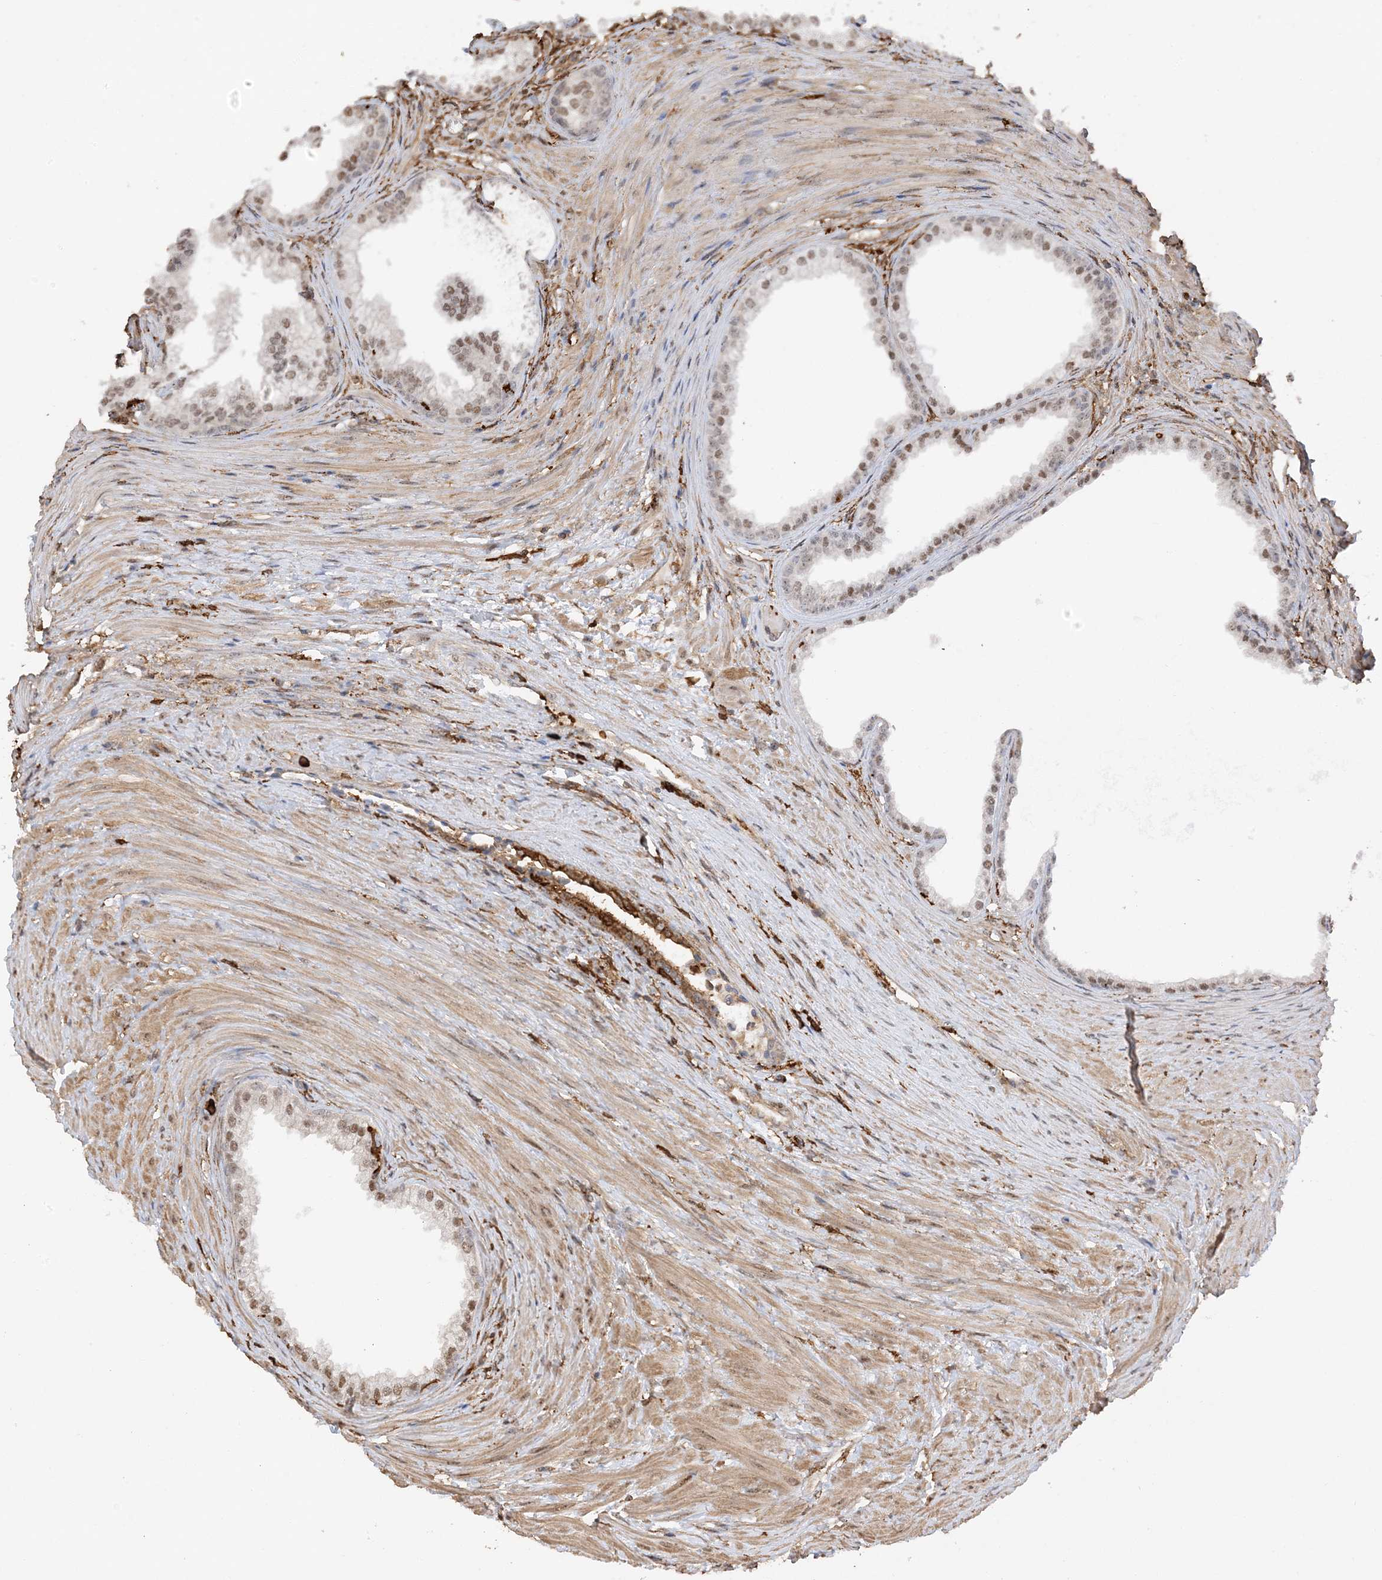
{"staining": {"intensity": "moderate", "quantity": ">75%", "location": "nuclear"}, "tissue": "prostate", "cell_type": "Glandular cells", "image_type": "normal", "snomed": [{"axis": "morphology", "description": "Normal tissue, NOS"}, {"axis": "topography", "description": "Prostate"}], "caption": "DAB (3,3'-diaminobenzidine) immunohistochemical staining of benign prostate displays moderate nuclear protein staining in approximately >75% of glandular cells. (Brightfield microscopy of DAB IHC at high magnification).", "gene": "PHACTR2", "patient": {"sex": "male", "age": 76}}